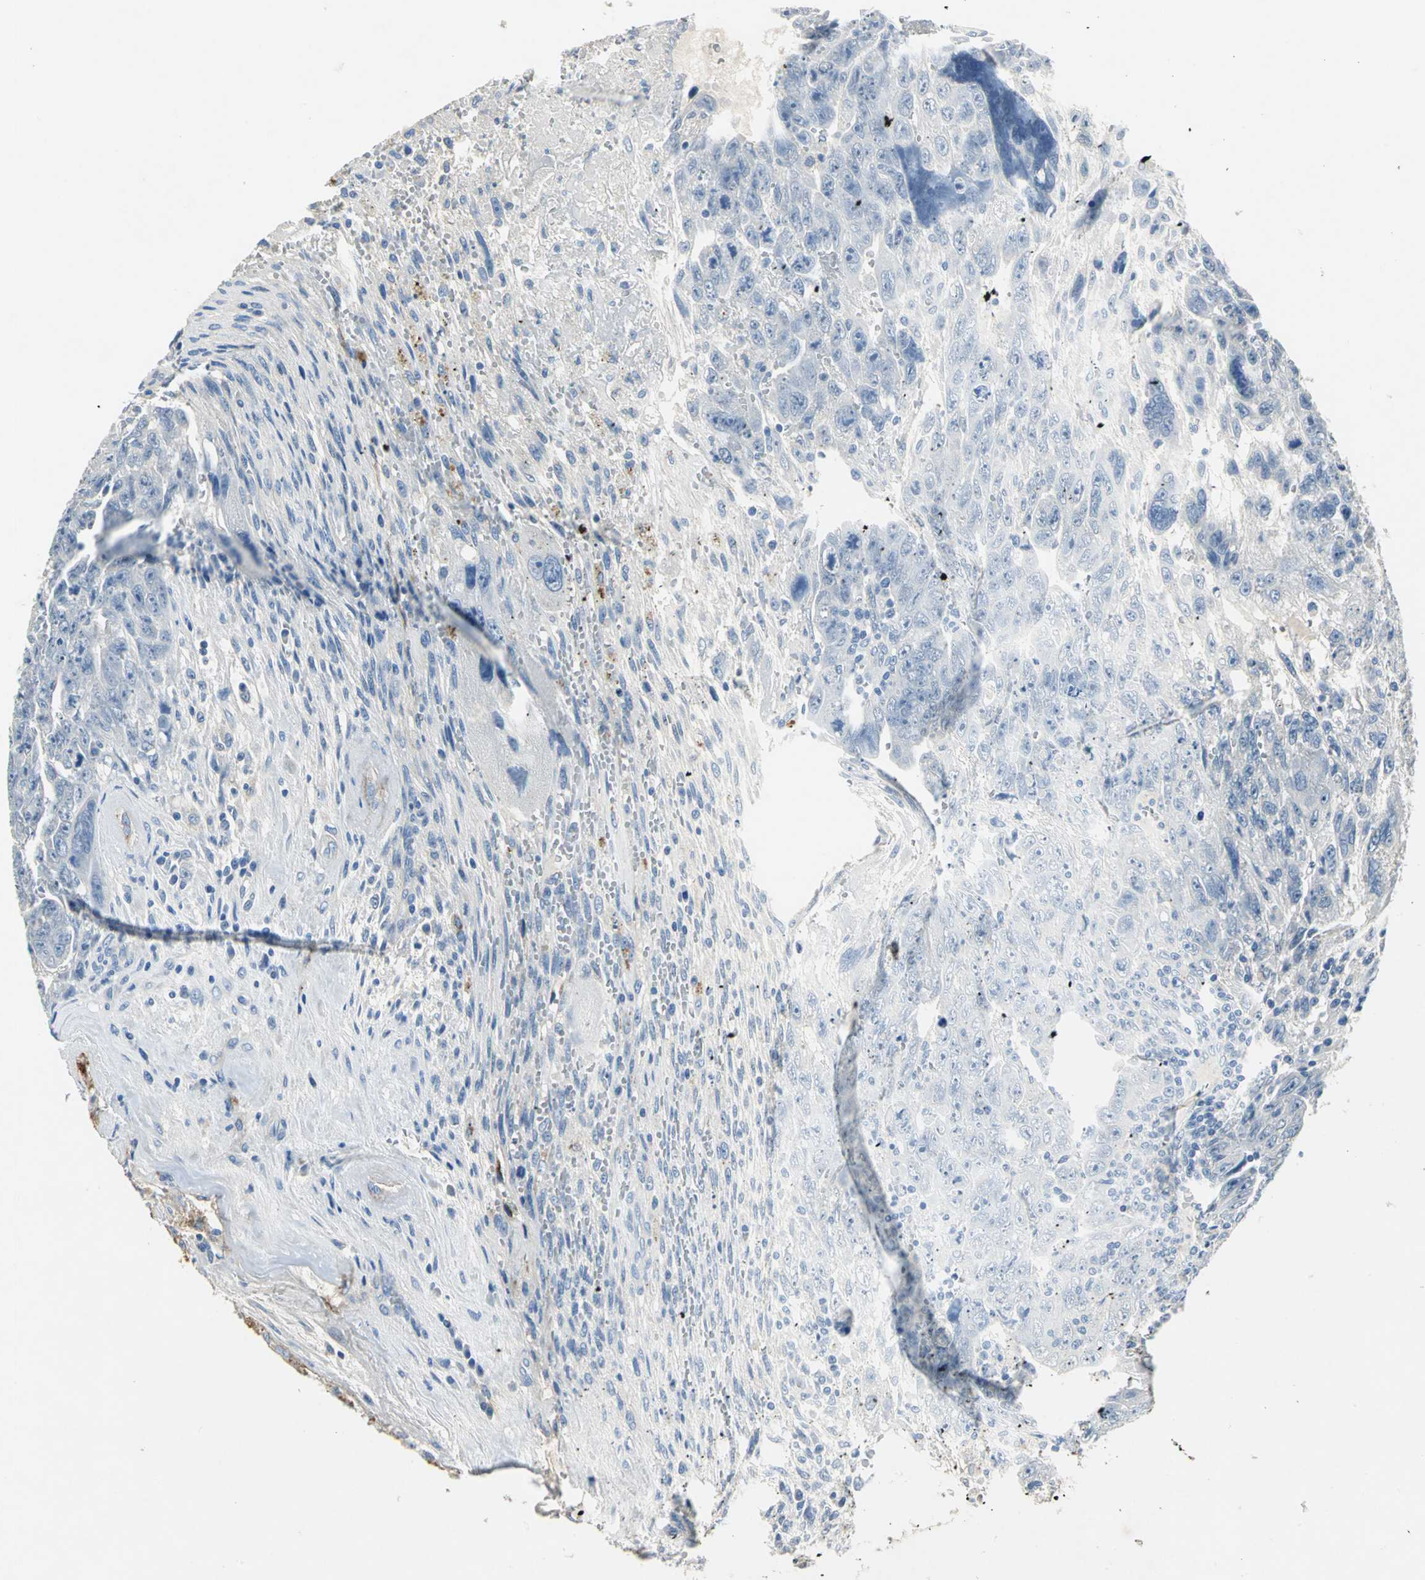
{"staining": {"intensity": "negative", "quantity": "none", "location": "none"}, "tissue": "testis cancer", "cell_type": "Tumor cells", "image_type": "cancer", "snomed": [{"axis": "morphology", "description": "Carcinoma, Embryonal, NOS"}, {"axis": "topography", "description": "Testis"}], "caption": "DAB immunohistochemical staining of testis cancer (embryonal carcinoma) reveals no significant staining in tumor cells.", "gene": "EFNB3", "patient": {"sex": "male", "age": 28}}